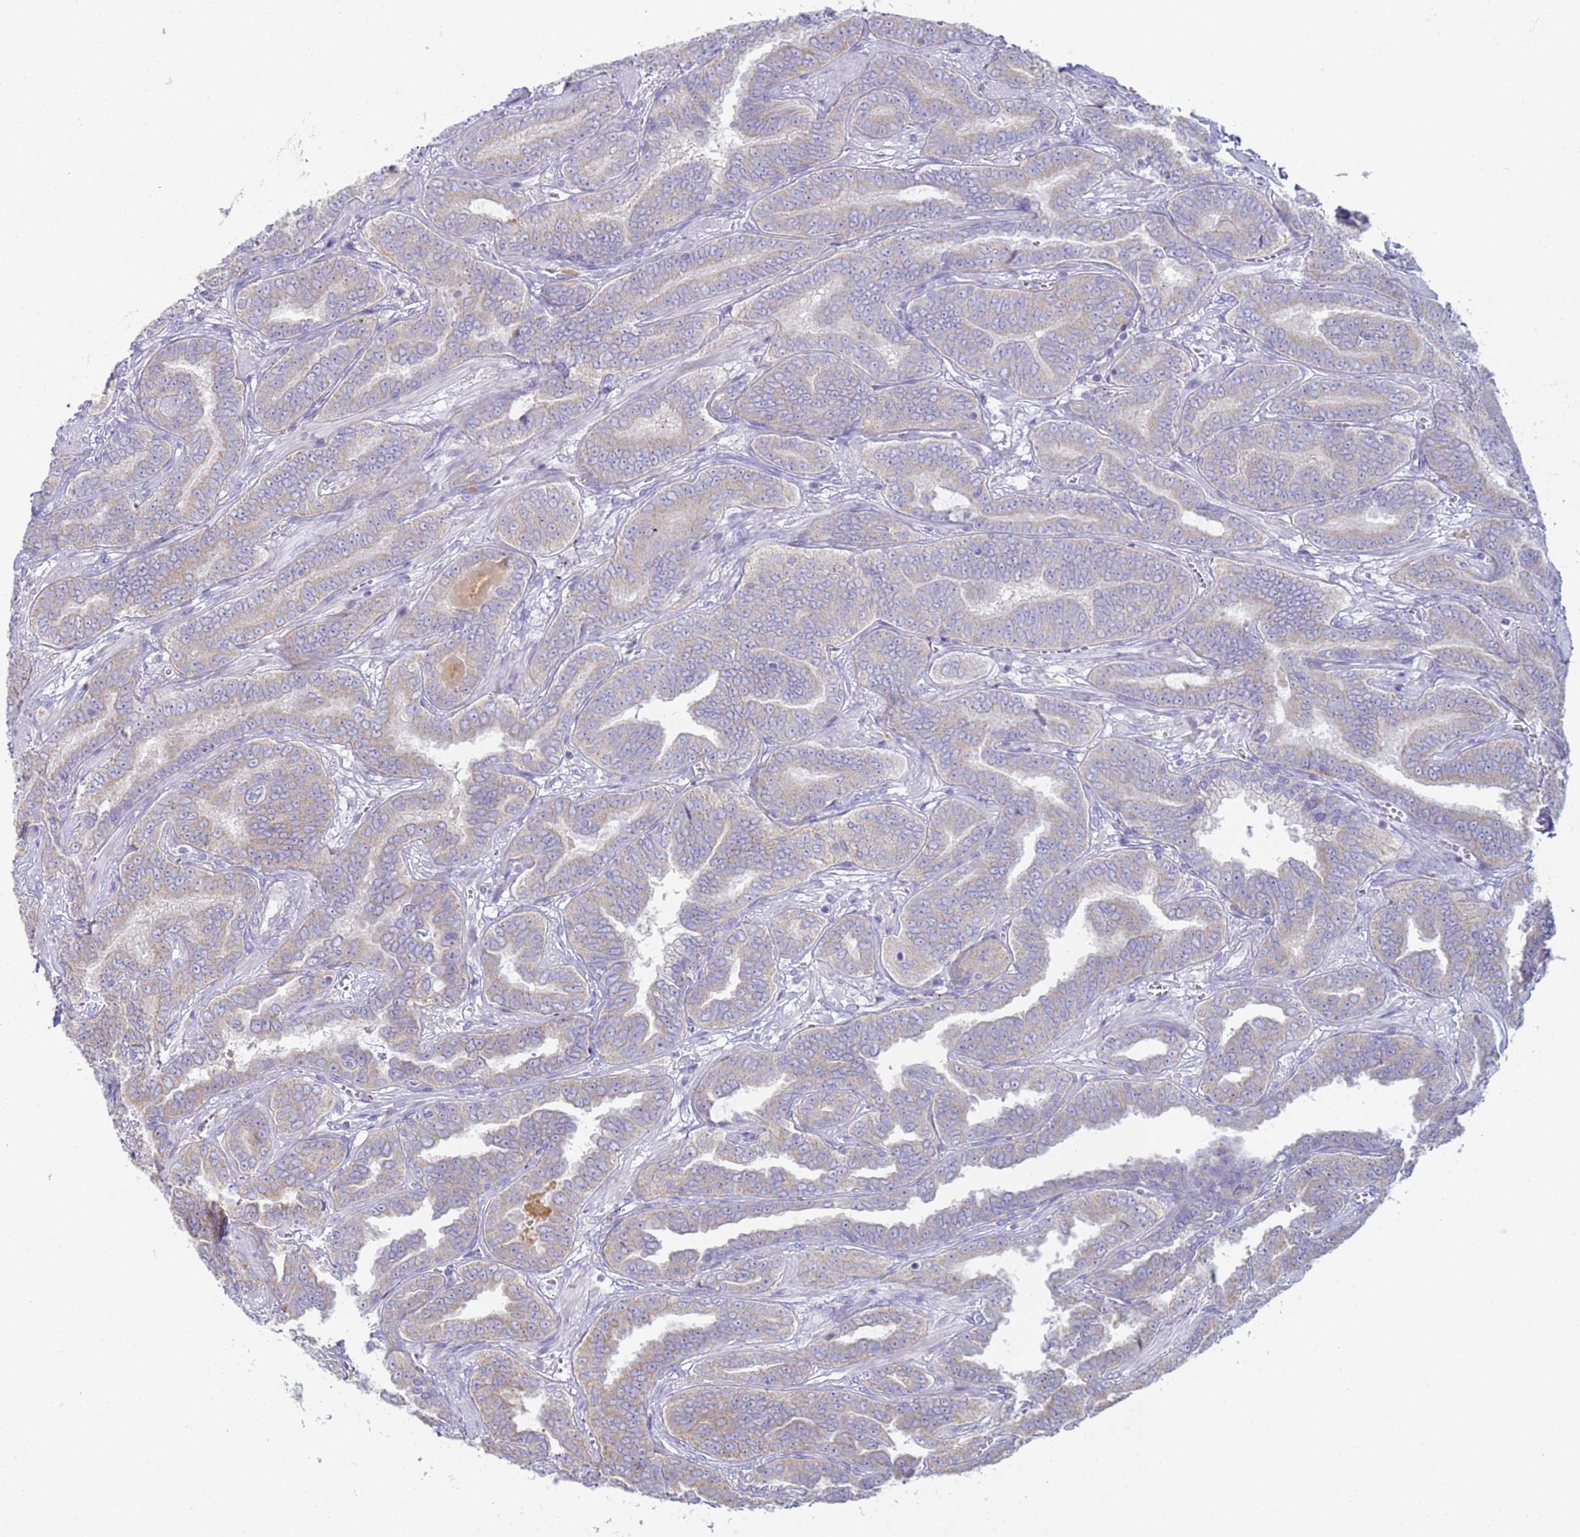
{"staining": {"intensity": "weak", "quantity": "25%-75%", "location": "cytoplasmic/membranous"}, "tissue": "prostate cancer", "cell_type": "Tumor cells", "image_type": "cancer", "snomed": [{"axis": "morphology", "description": "Adenocarcinoma, High grade"}, {"axis": "topography", "description": "Prostate"}], "caption": "An image of prostate cancer stained for a protein exhibits weak cytoplasmic/membranous brown staining in tumor cells.", "gene": "CR1", "patient": {"sex": "male", "age": 67}}